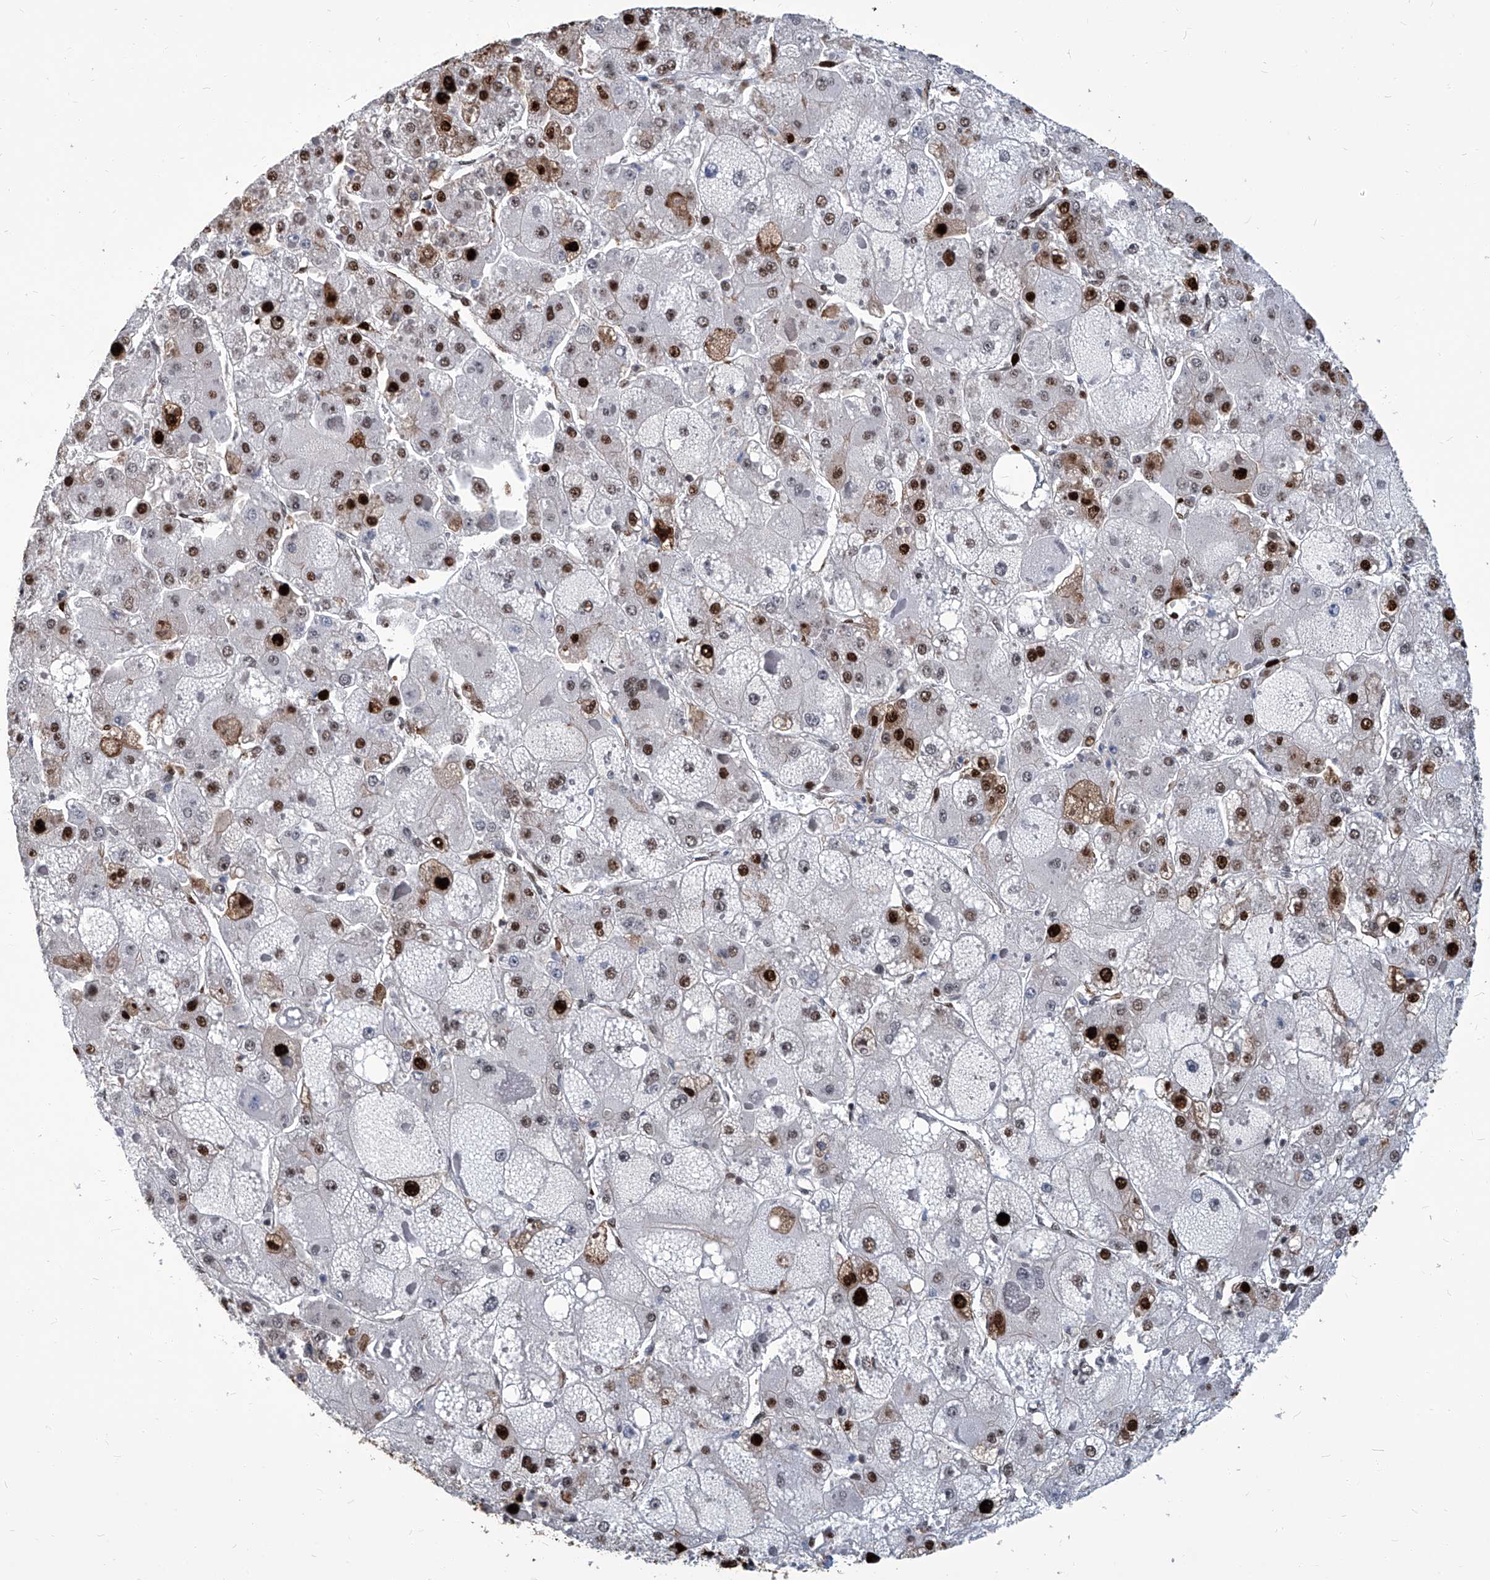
{"staining": {"intensity": "strong", "quantity": "25%-75%", "location": "nuclear"}, "tissue": "liver cancer", "cell_type": "Tumor cells", "image_type": "cancer", "snomed": [{"axis": "morphology", "description": "Carcinoma, Hepatocellular, NOS"}, {"axis": "topography", "description": "Liver"}], "caption": "Liver cancer stained for a protein (brown) reveals strong nuclear positive expression in approximately 25%-75% of tumor cells.", "gene": "PCNA", "patient": {"sex": "female", "age": 73}}